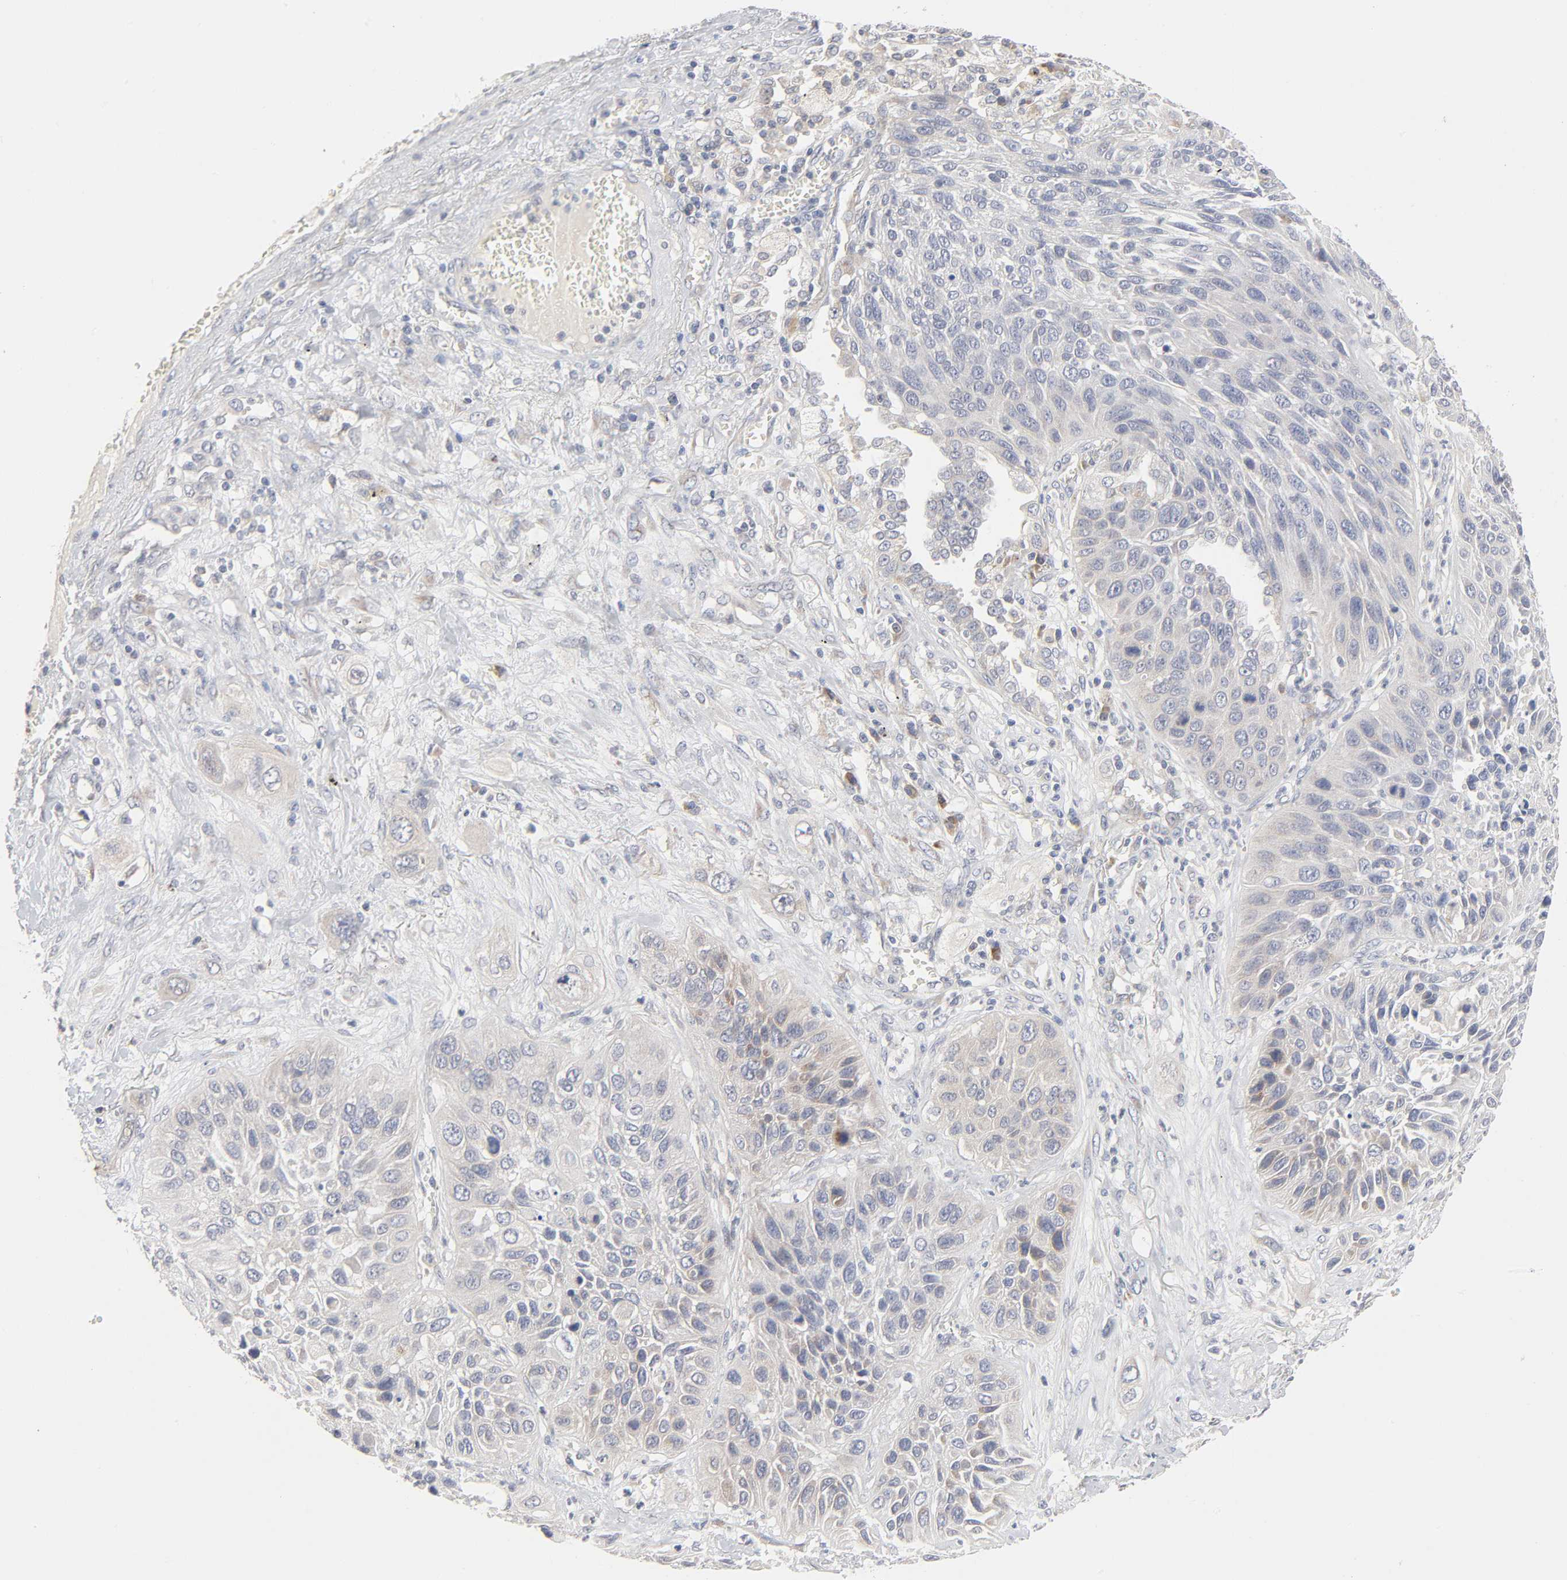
{"staining": {"intensity": "weak", "quantity": "<25%", "location": "cytoplasmic/membranous"}, "tissue": "lung cancer", "cell_type": "Tumor cells", "image_type": "cancer", "snomed": [{"axis": "morphology", "description": "Squamous cell carcinoma, NOS"}, {"axis": "topography", "description": "Lung"}], "caption": "Immunohistochemistry photomicrograph of human lung squamous cell carcinoma stained for a protein (brown), which demonstrates no staining in tumor cells. (DAB IHC visualized using brightfield microscopy, high magnification).", "gene": "IL4R", "patient": {"sex": "female", "age": 76}}